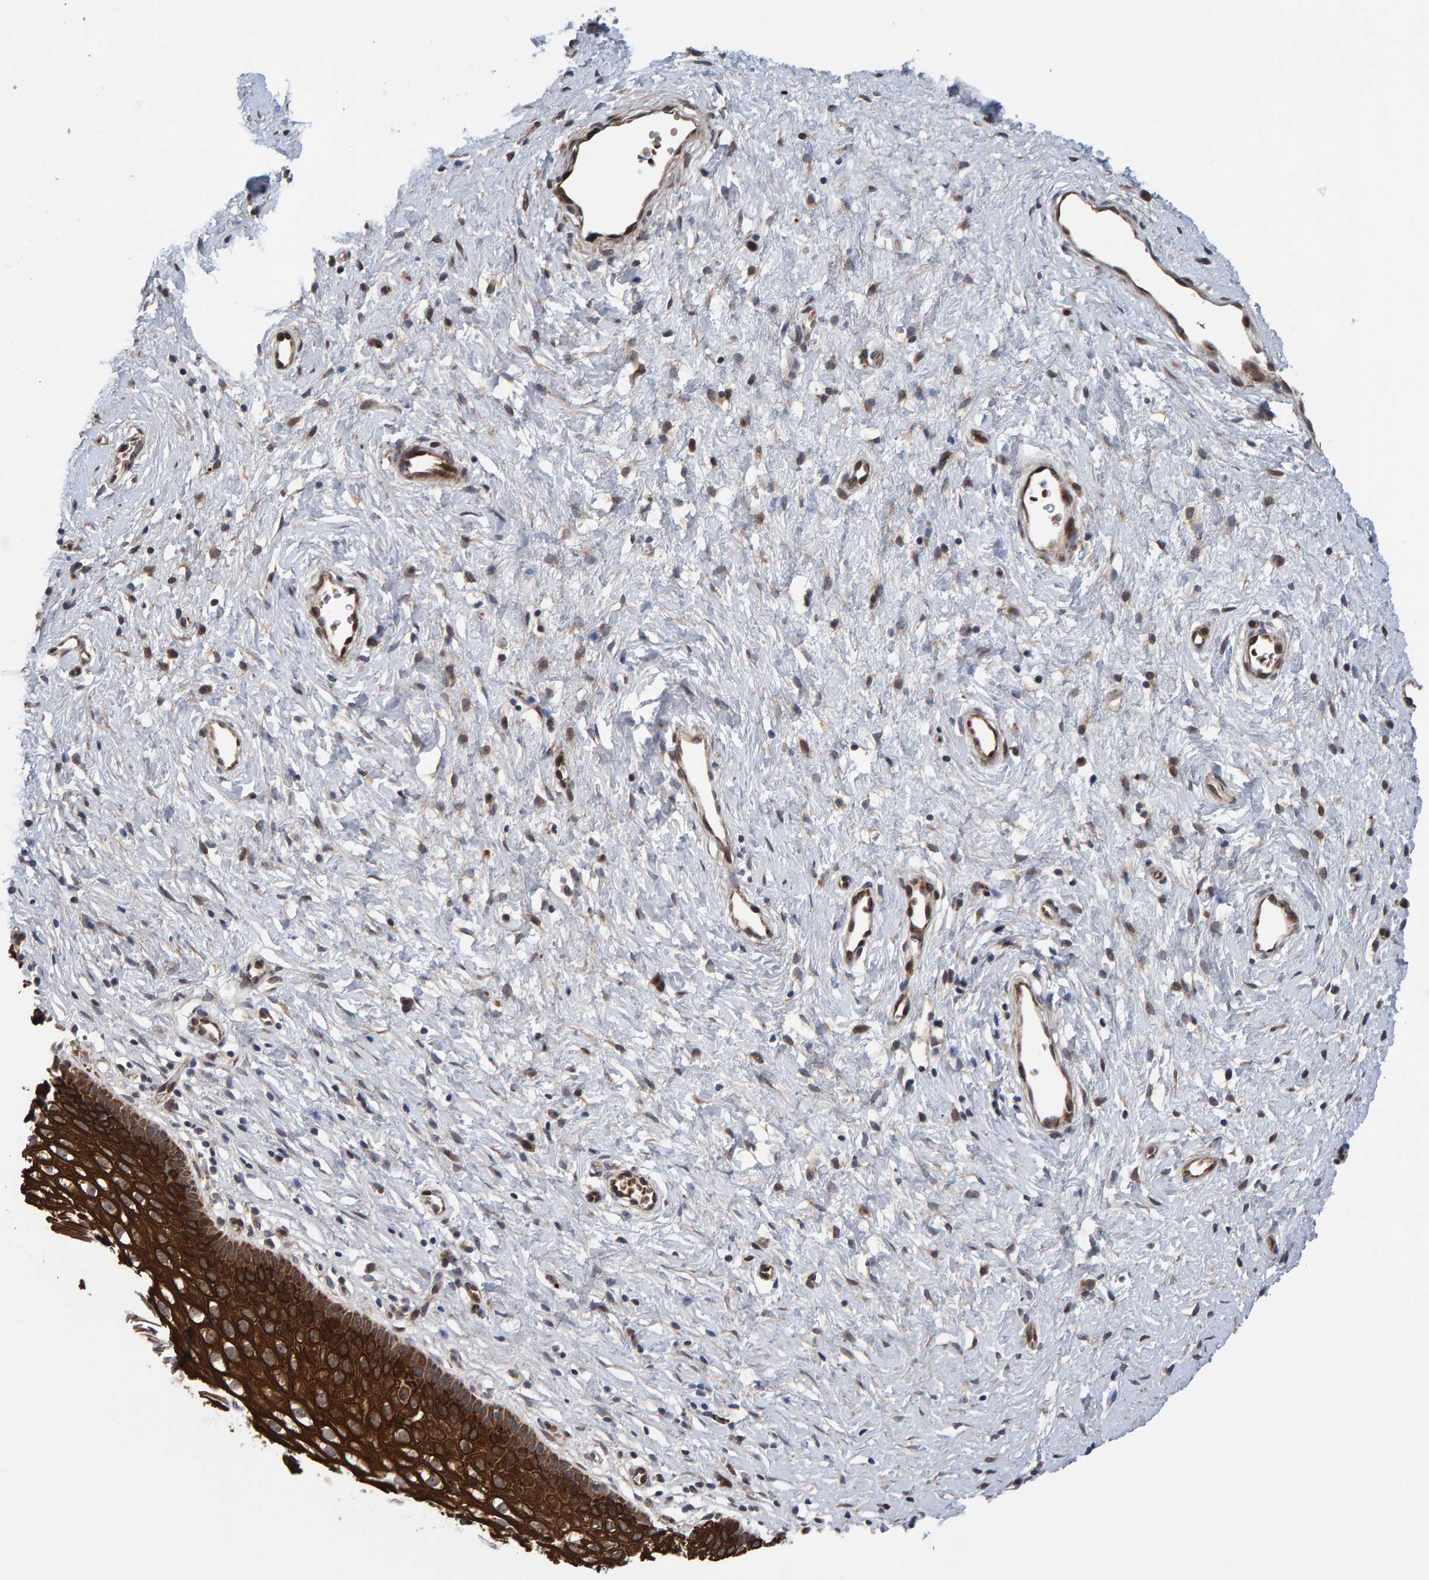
{"staining": {"intensity": "moderate", "quantity": "25%-75%", "location": "cytoplasmic/membranous"}, "tissue": "cervix", "cell_type": "Glandular cells", "image_type": "normal", "snomed": [{"axis": "morphology", "description": "Normal tissue, NOS"}, {"axis": "topography", "description": "Cervix"}], "caption": "There is medium levels of moderate cytoplasmic/membranous staining in glandular cells of normal cervix, as demonstrated by immunohistochemical staining (brown color).", "gene": "MFSD6L", "patient": {"sex": "female", "age": 27}}